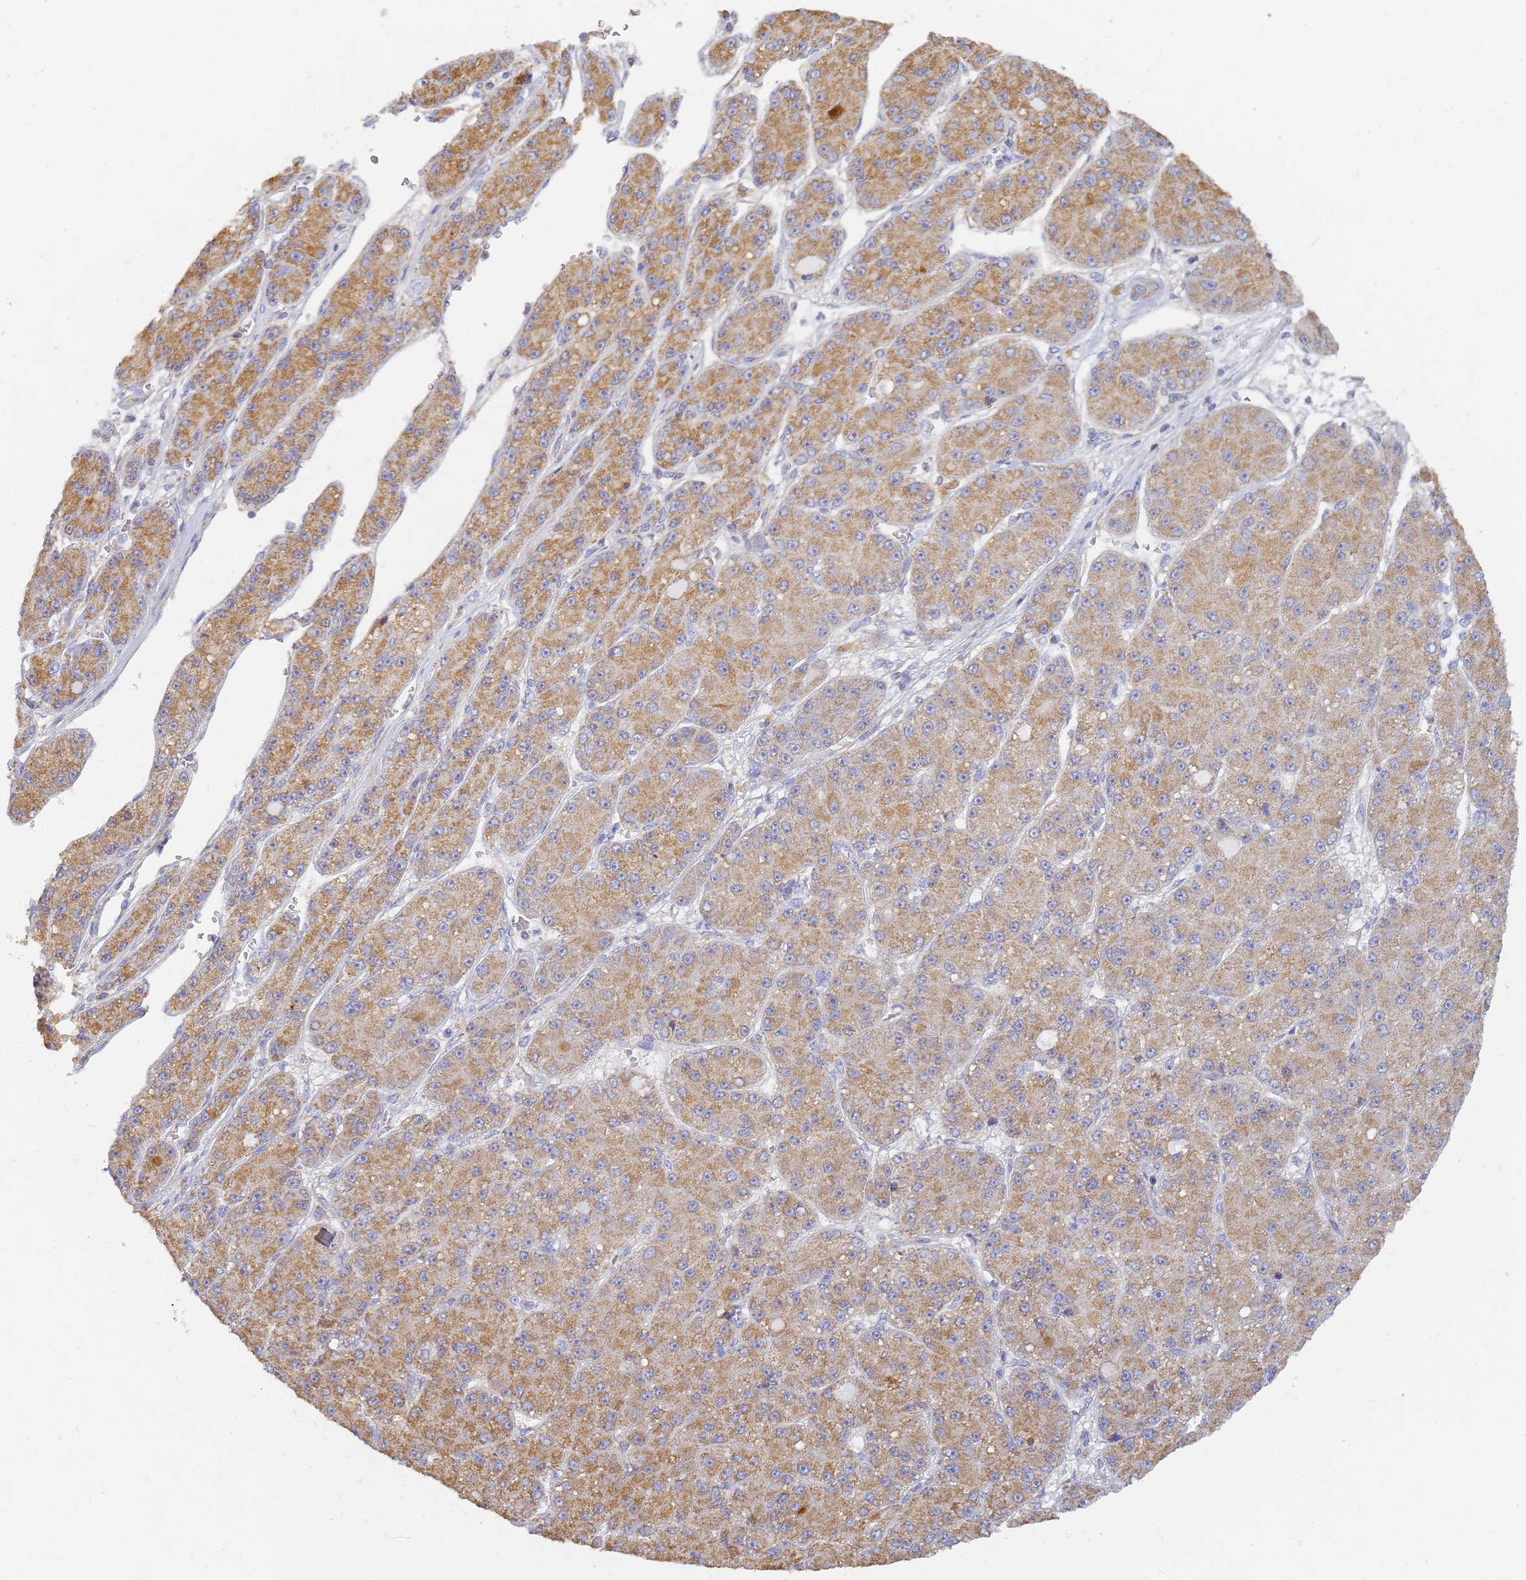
{"staining": {"intensity": "moderate", "quantity": ">75%", "location": "cytoplasmic/membranous"}, "tissue": "liver cancer", "cell_type": "Tumor cells", "image_type": "cancer", "snomed": [{"axis": "morphology", "description": "Carcinoma, Hepatocellular, NOS"}, {"axis": "topography", "description": "Liver"}], "caption": "Immunohistochemistry of hepatocellular carcinoma (liver) demonstrates medium levels of moderate cytoplasmic/membranous positivity in about >75% of tumor cells.", "gene": "UTP23", "patient": {"sex": "male", "age": 67}}